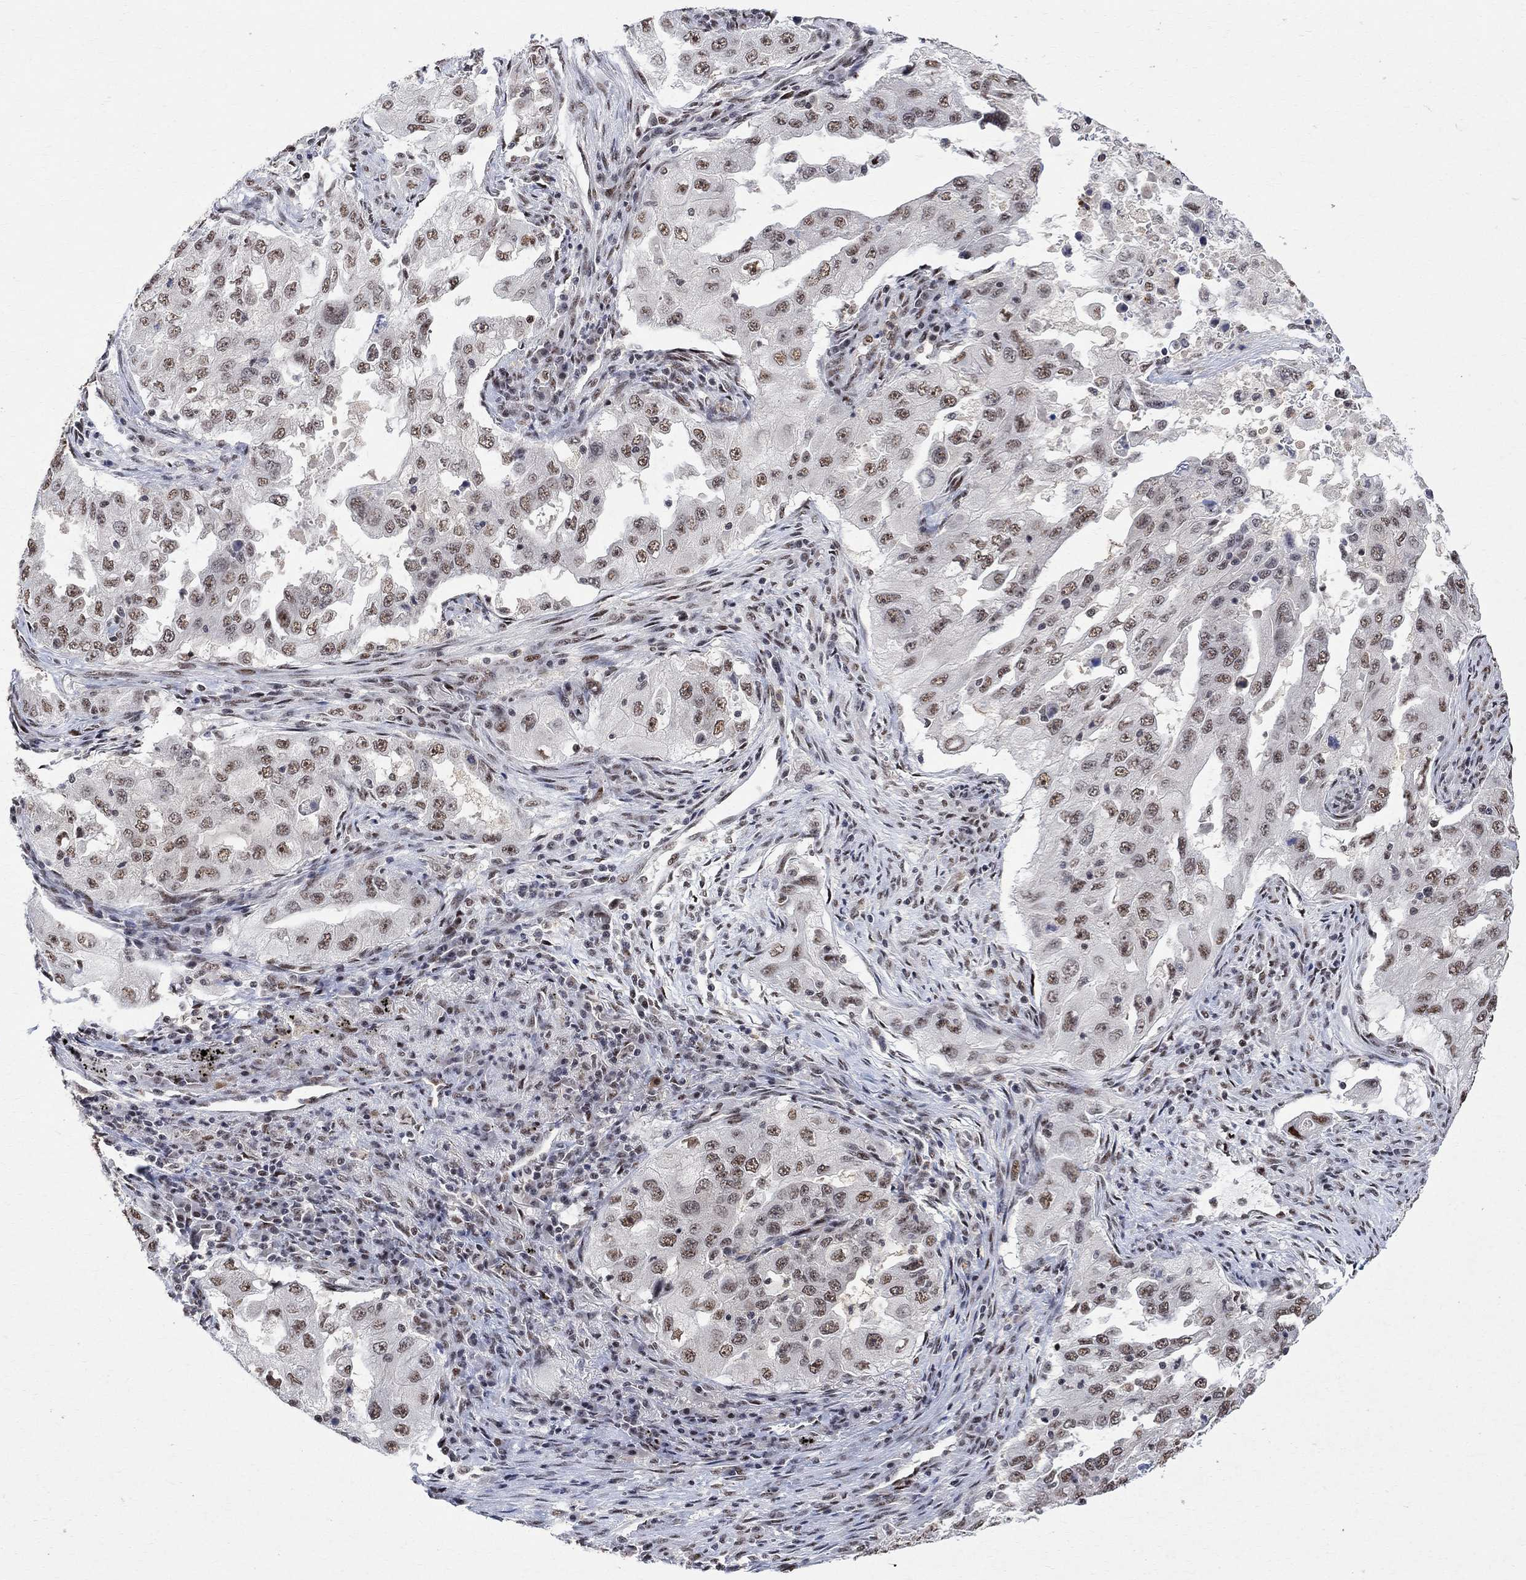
{"staining": {"intensity": "weak", "quantity": ">75%", "location": "nuclear"}, "tissue": "lung cancer", "cell_type": "Tumor cells", "image_type": "cancer", "snomed": [{"axis": "morphology", "description": "Adenocarcinoma, NOS"}, {"axis": "topography", "description": "Lung"}], "caption": "Protein expression analysis of lung cancer (adenocarcinoma) displays weak nuclear staining in approximately >75% of tumor cells.", "gene": "E4F1", "patient": {"sex": "female", "age": 61}}